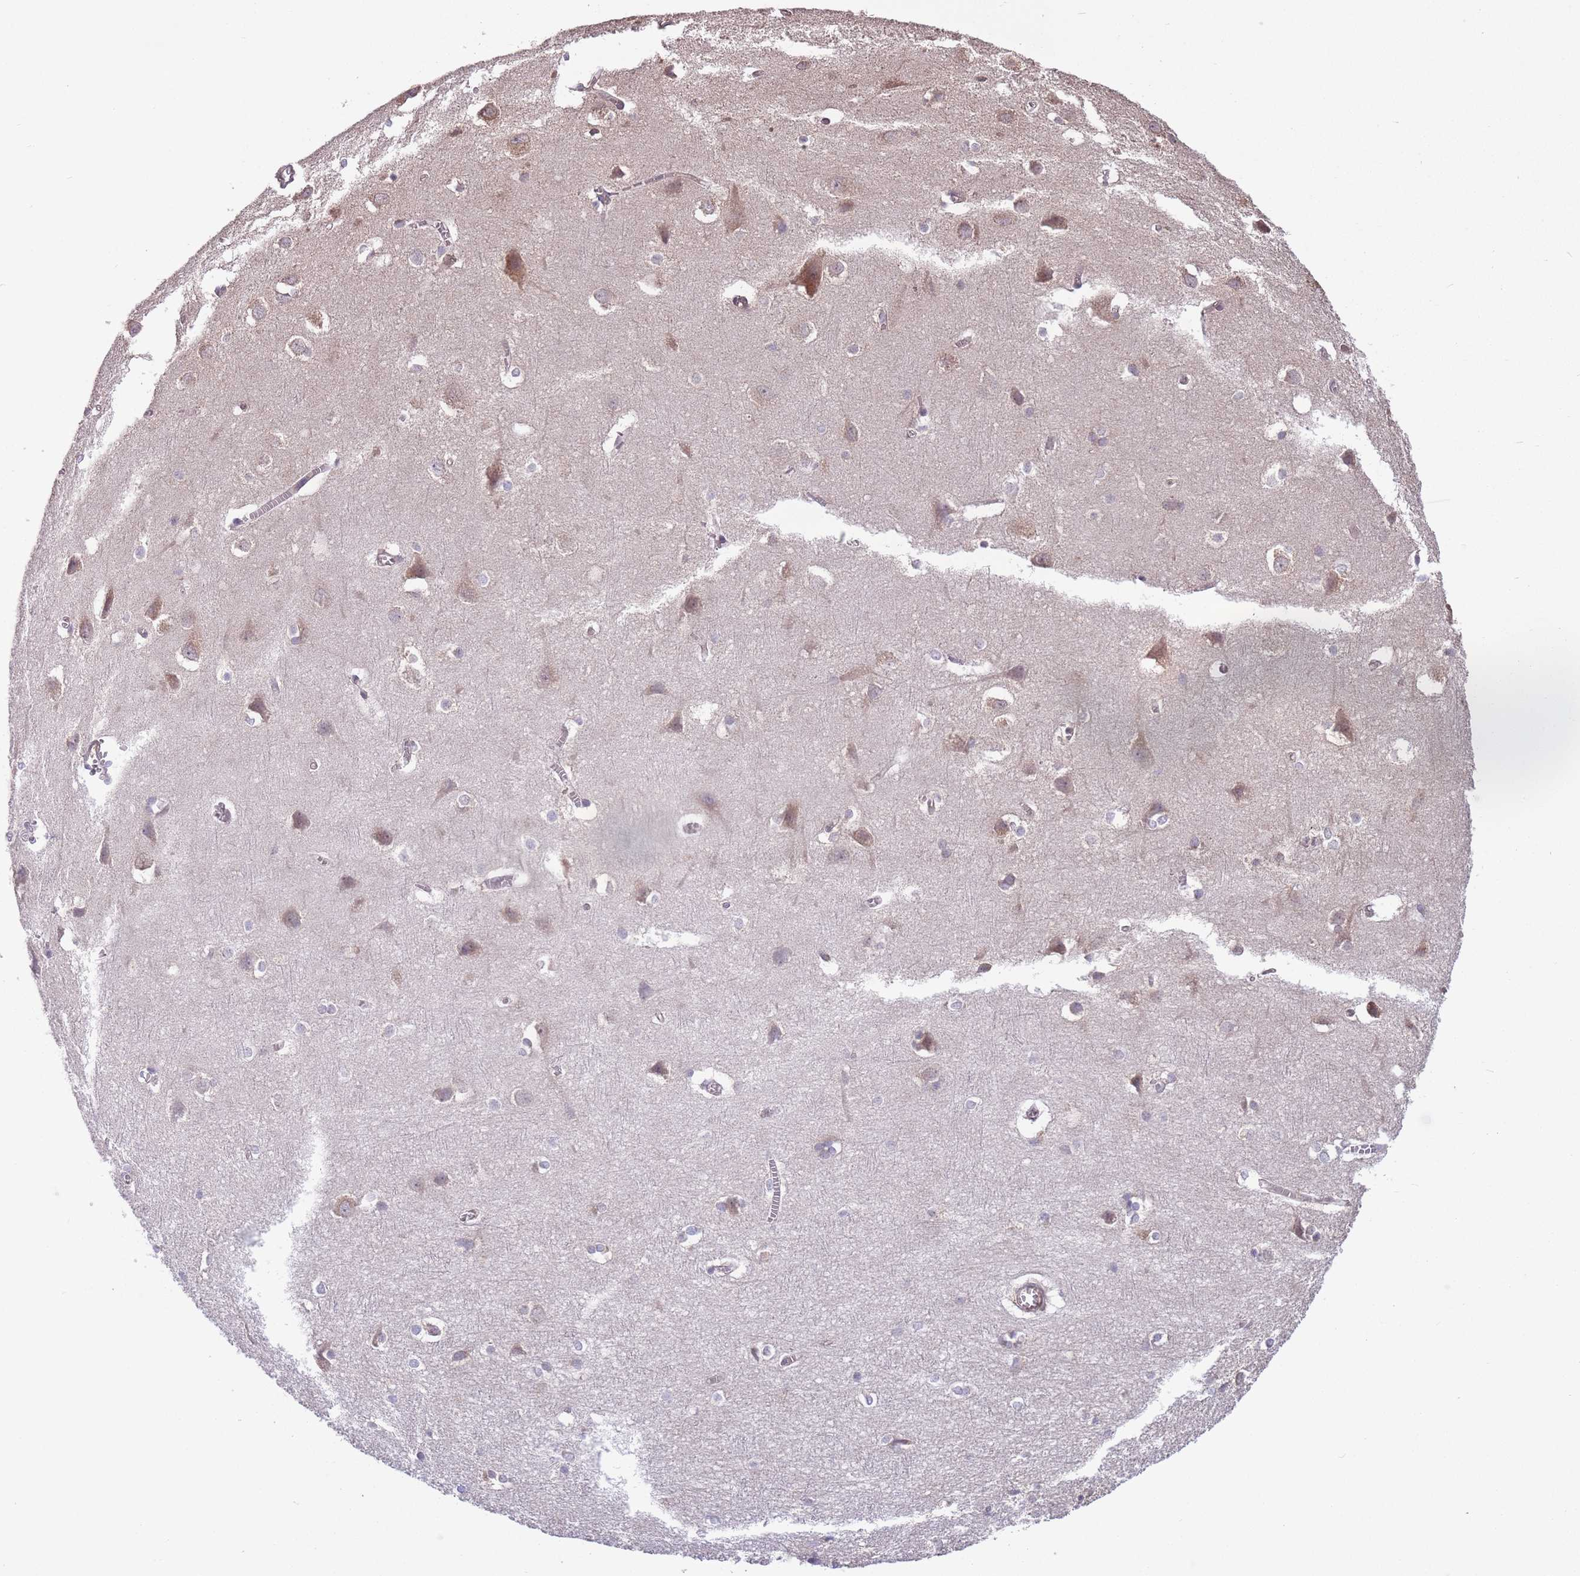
{"staining": {"intensity": "moderate", "quantity": "<25%", "location": "cytoplasmic/membranous"}, "tissue": "cerebral cortex", "cell_type": "Endothelial cells", "image_type": "normal", "snomed": [{"axis": "morphology", "description": "Normal tissue, NOS"}, {"axis": "topography", "description": "Cerebral cortex"}], "caption": "Cerebral cortex stained for a protein shows moderate cytoplasmic/membranous positivity in endothelial cells. (Stains: DAB in brown, nuclei in blue, Microscopy: brightfield microscopy at high magnification).", "gene": "ALS2CL", "patient": {"sex": "male", "age": 37}}